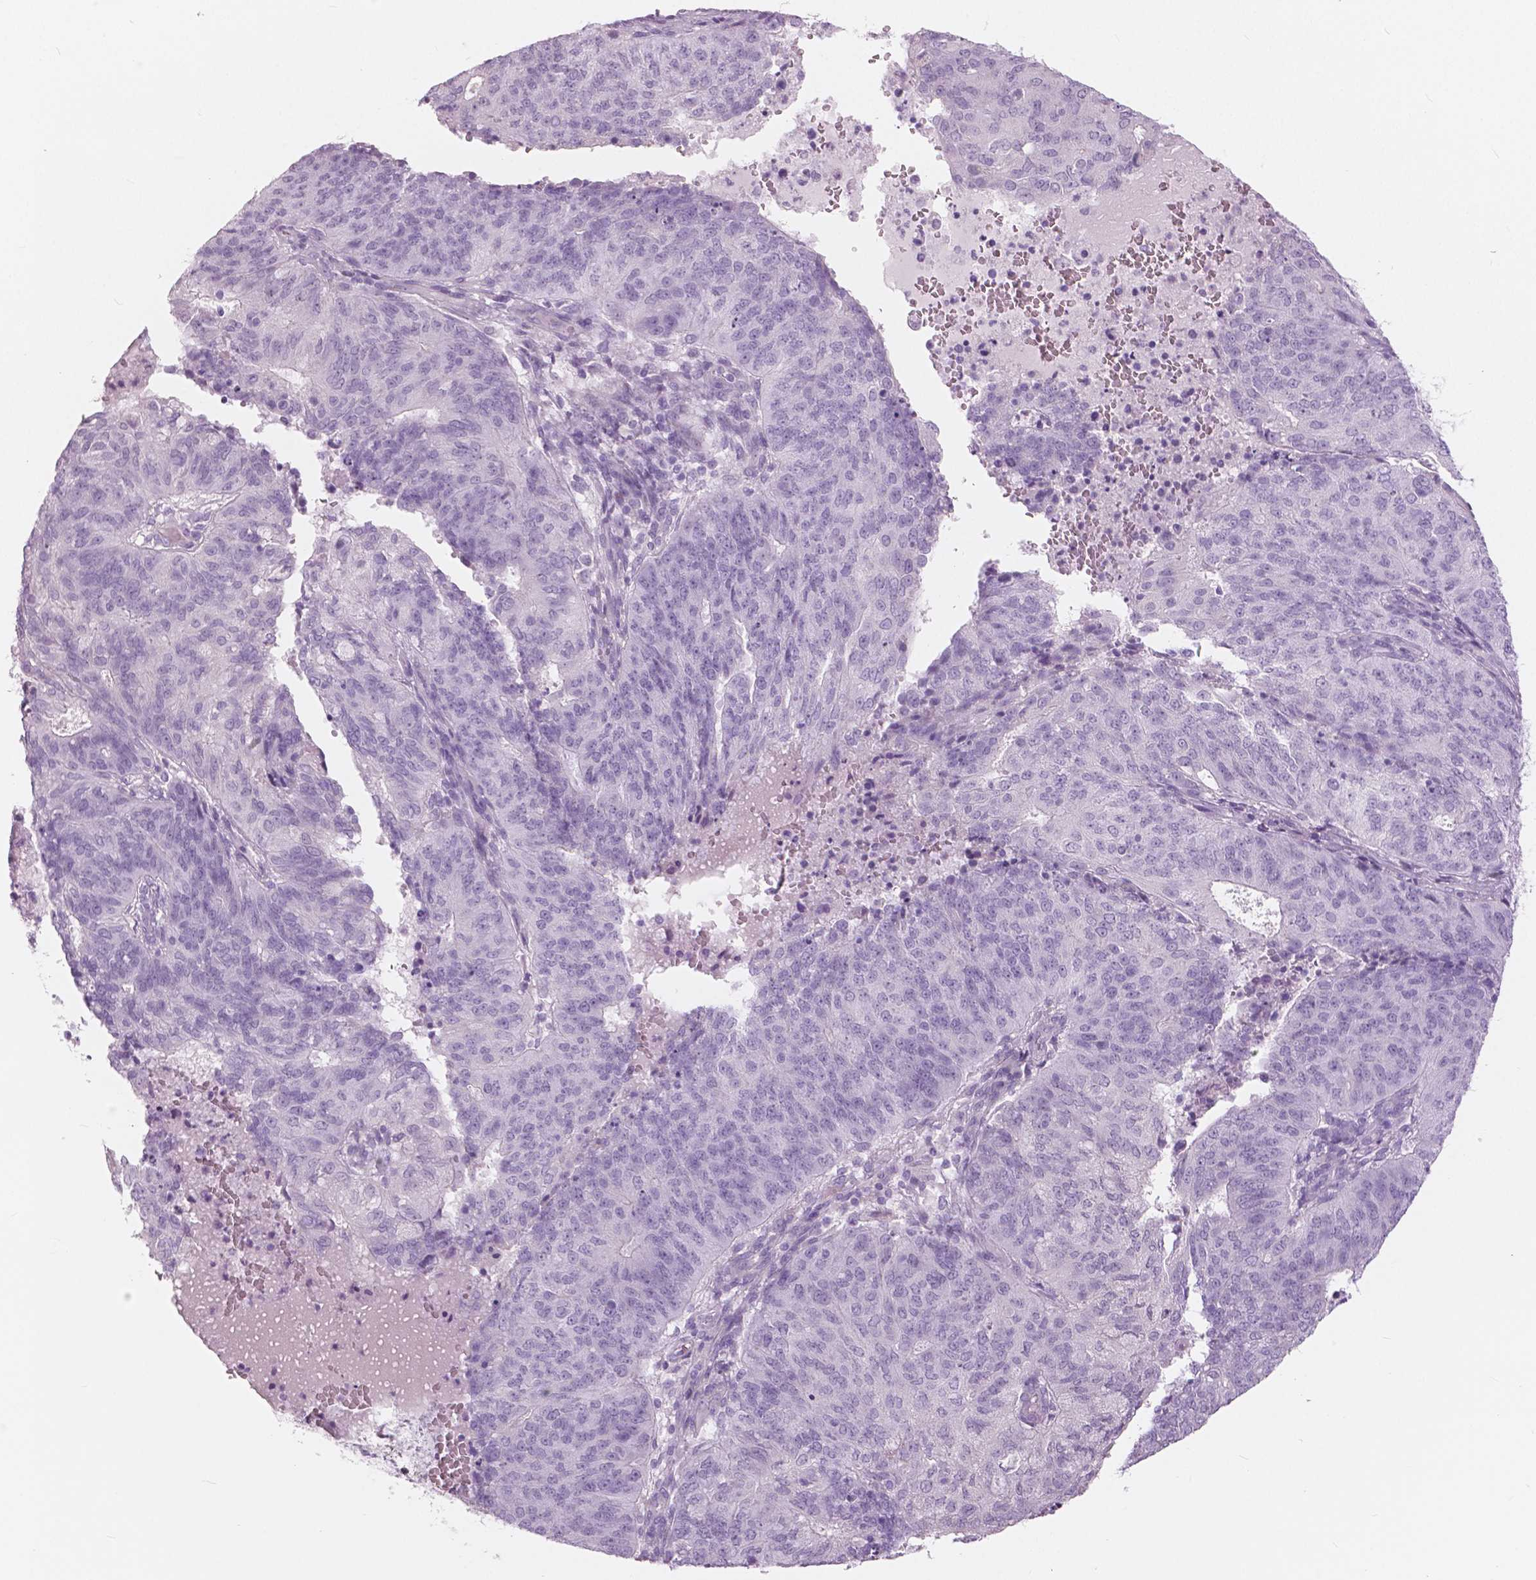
{"staining": {"intensity": "negative", "quantity": "none", "location": "none"}, "tissue": "endometrial cancer", "cell_type": "Tumor cells", "image_type": "cancer", "snomed": [{"axis": "morphology", "description": "Adenocarcinoma, NOS"}, {"axis": "topography", "description": "Endometrium"}], "caption": "An IHC histopathology image of endometrial cancer is shown. There is no staining in tumor cells of endometrial cancer.", "gene": "A4GNT", "patient": {"sex": "female", "age": 82}}